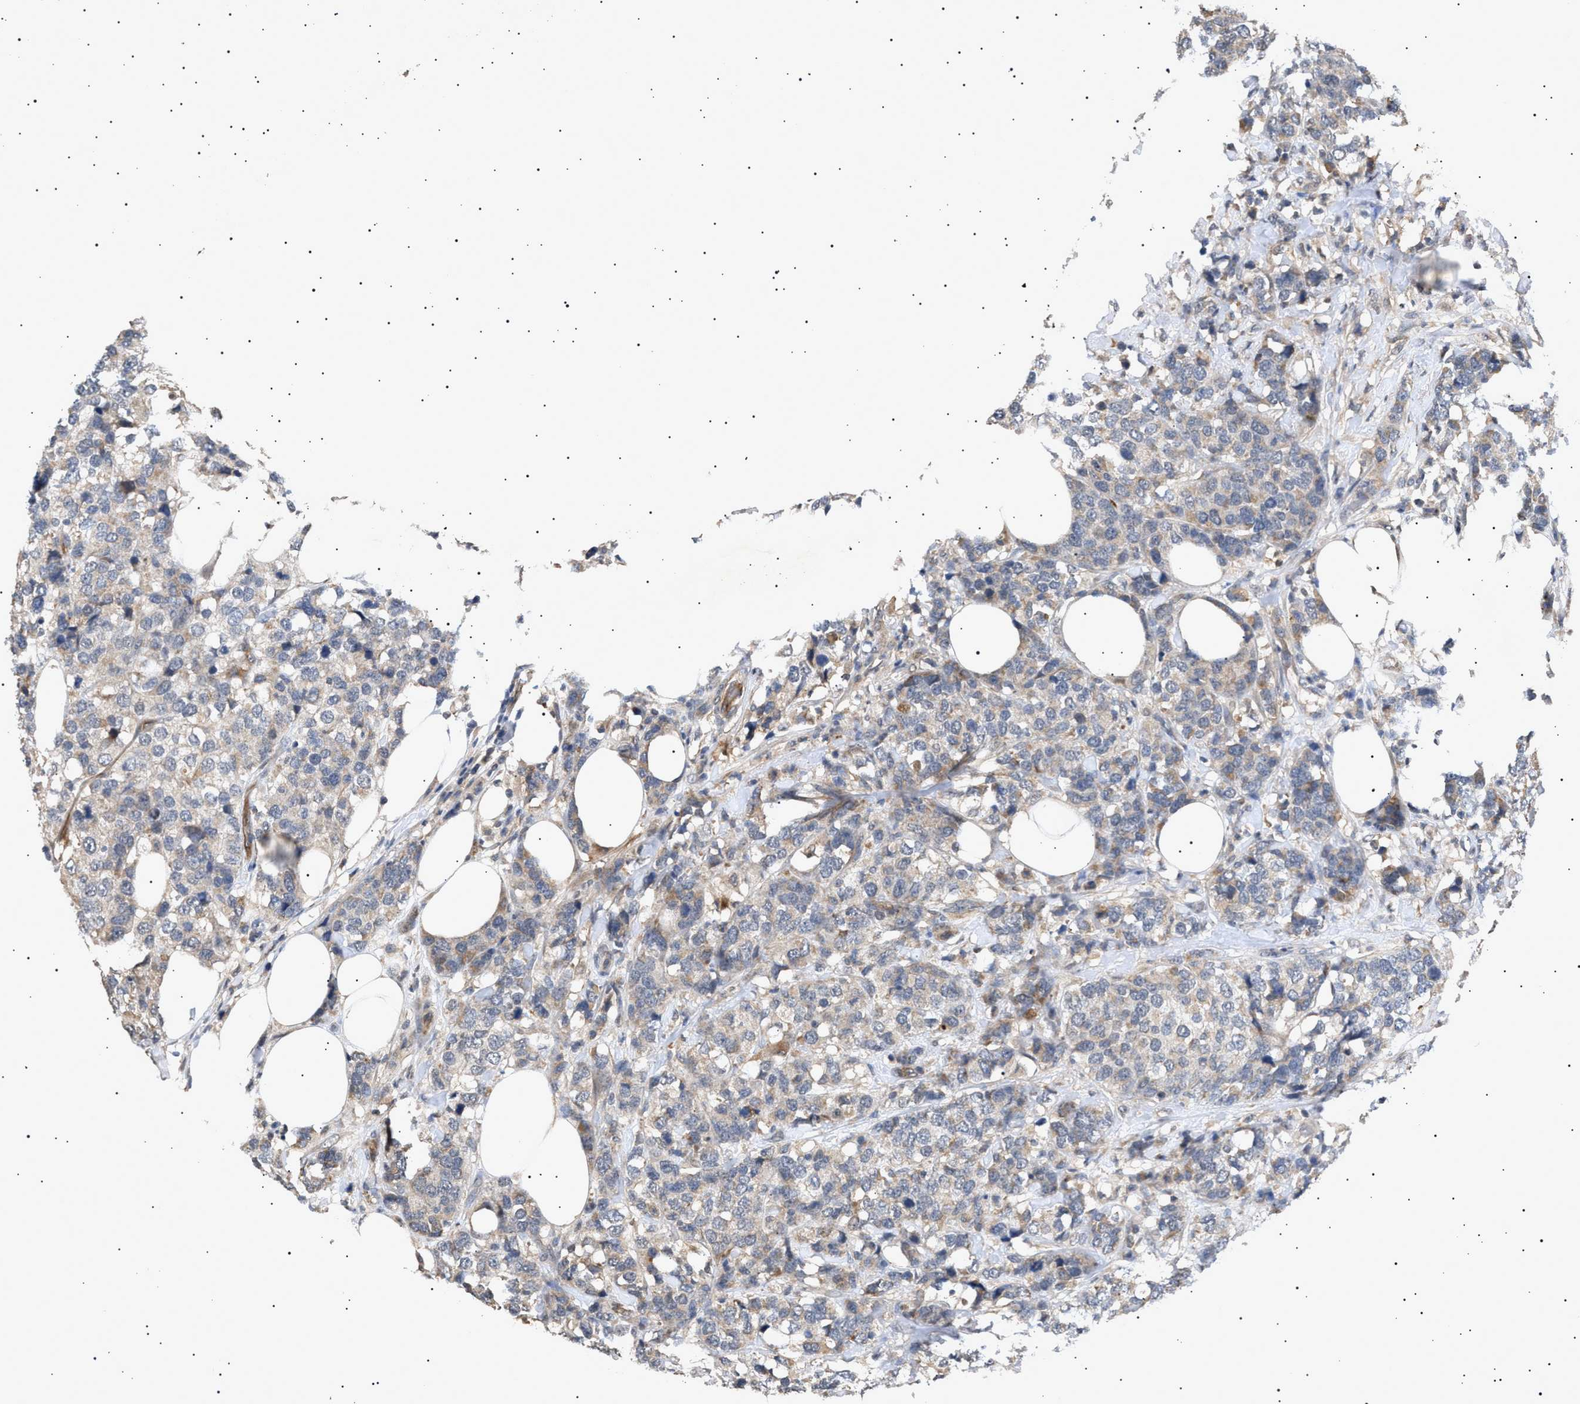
{"staining": {"intensity": "weak", "quantity": "<25%", "location": "cytoplasmic/membranous"}, "tissue": "breast cancer", "cell_type": "Tumor cells", "image_type": "cancer", "snomed": [{"axis": "morphology", "description": "Lobular carcinoma"}, {"axis": "topography", "description": "Breast"}], "caption": "IHC of lobular carcinoma (breast) demonstrates no positivity in tumor cells.", "gene": "SIRT5", "patient": {"sex": "female", "age": 59}}